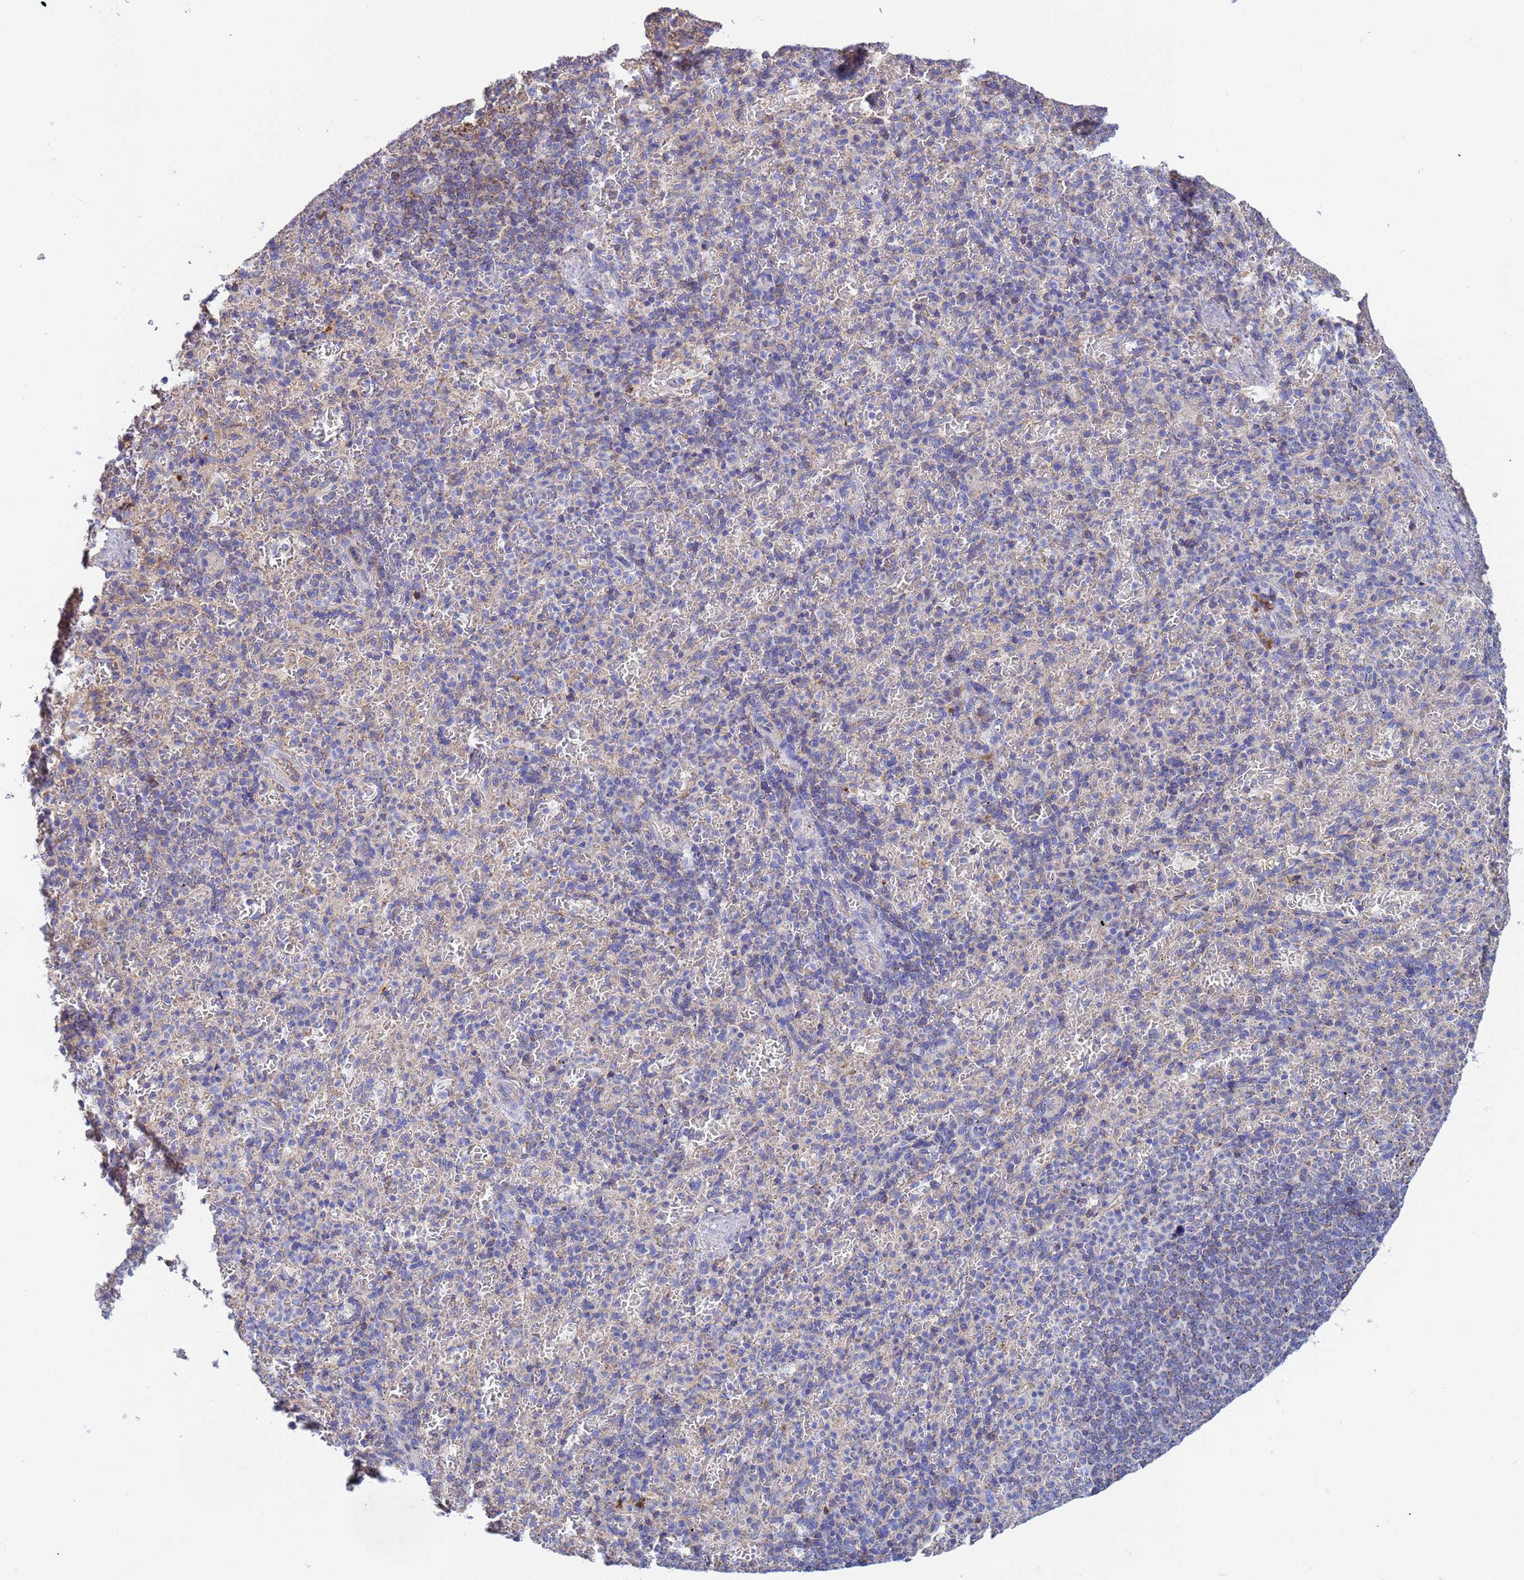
{"staining": {"intensity": "negative", "quantity": "none", "location": "none"}, "tissue": "spleen", "cell_type": "Cells in red pulp", "image_type": "normal", "snomed": [{"axis": "morphology", "description": "Normal tissue, NOS"}, {"axis": "topography", "description": "Spleen"}], "caption": "An image of human spleen is negative for staining in cells in red pulp. (DAB (3,3'-diaminobenzidine) immunohistochemistry, high magnification).", "gene": "GLUD1", "patient": {"sex": "female", "age": 74}}